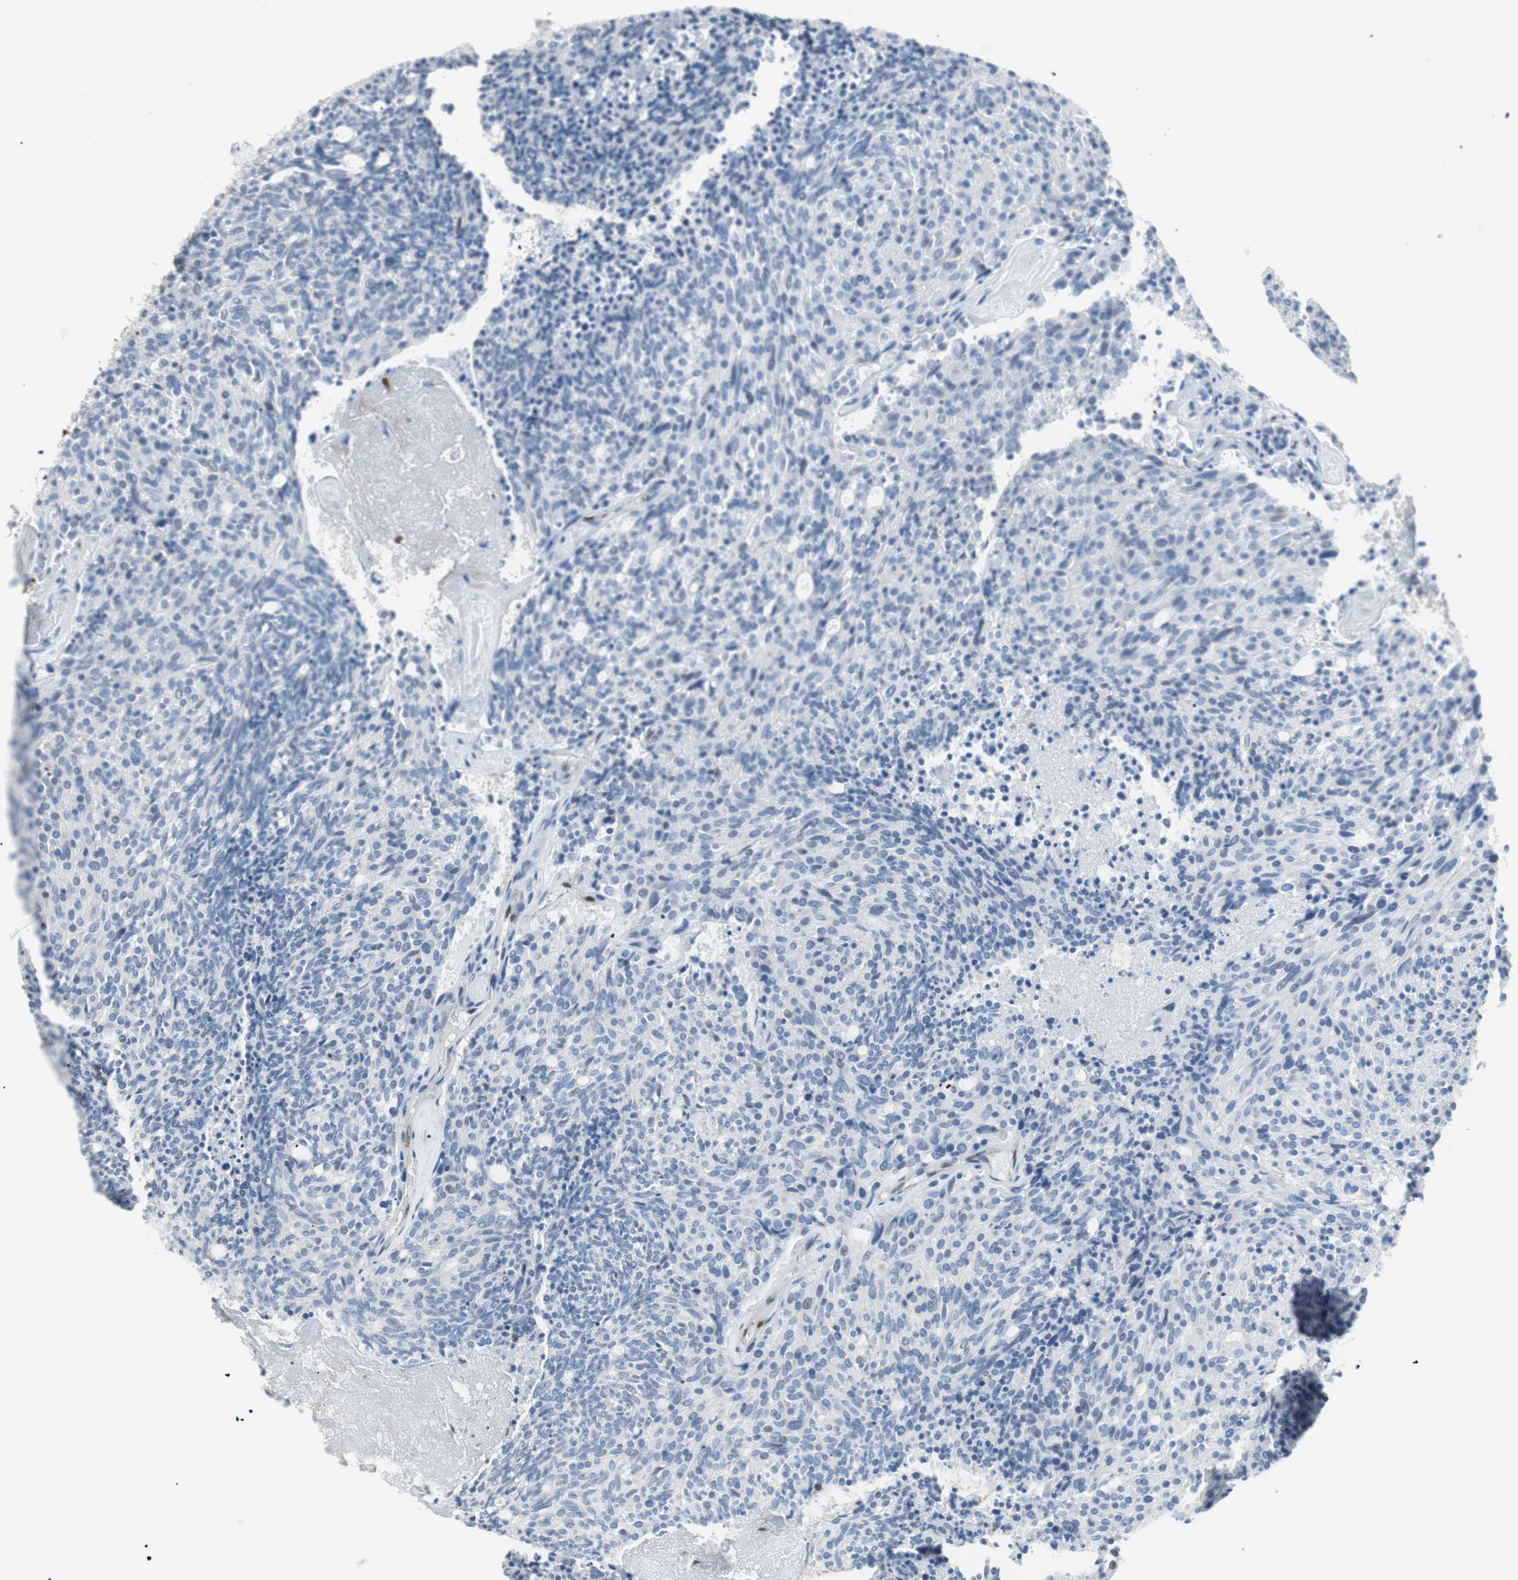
{"staining": {"intensity": "negative", "quantity": "none", "location": "none"}, "tissue": "carcinoid", "cell_type": "Tumor cells", "image_type": "cancer", "snomed": [{"axis": "morphology", "description": "Carcinoid, malignant, NOS"}, {"axis": "topography", "description": "Pancreas"}], "caption": "There is no significant staining in tumor cells of carcinoid.", "gene": "FOSL1", "patient": {"sex": "female", "age": 54}}